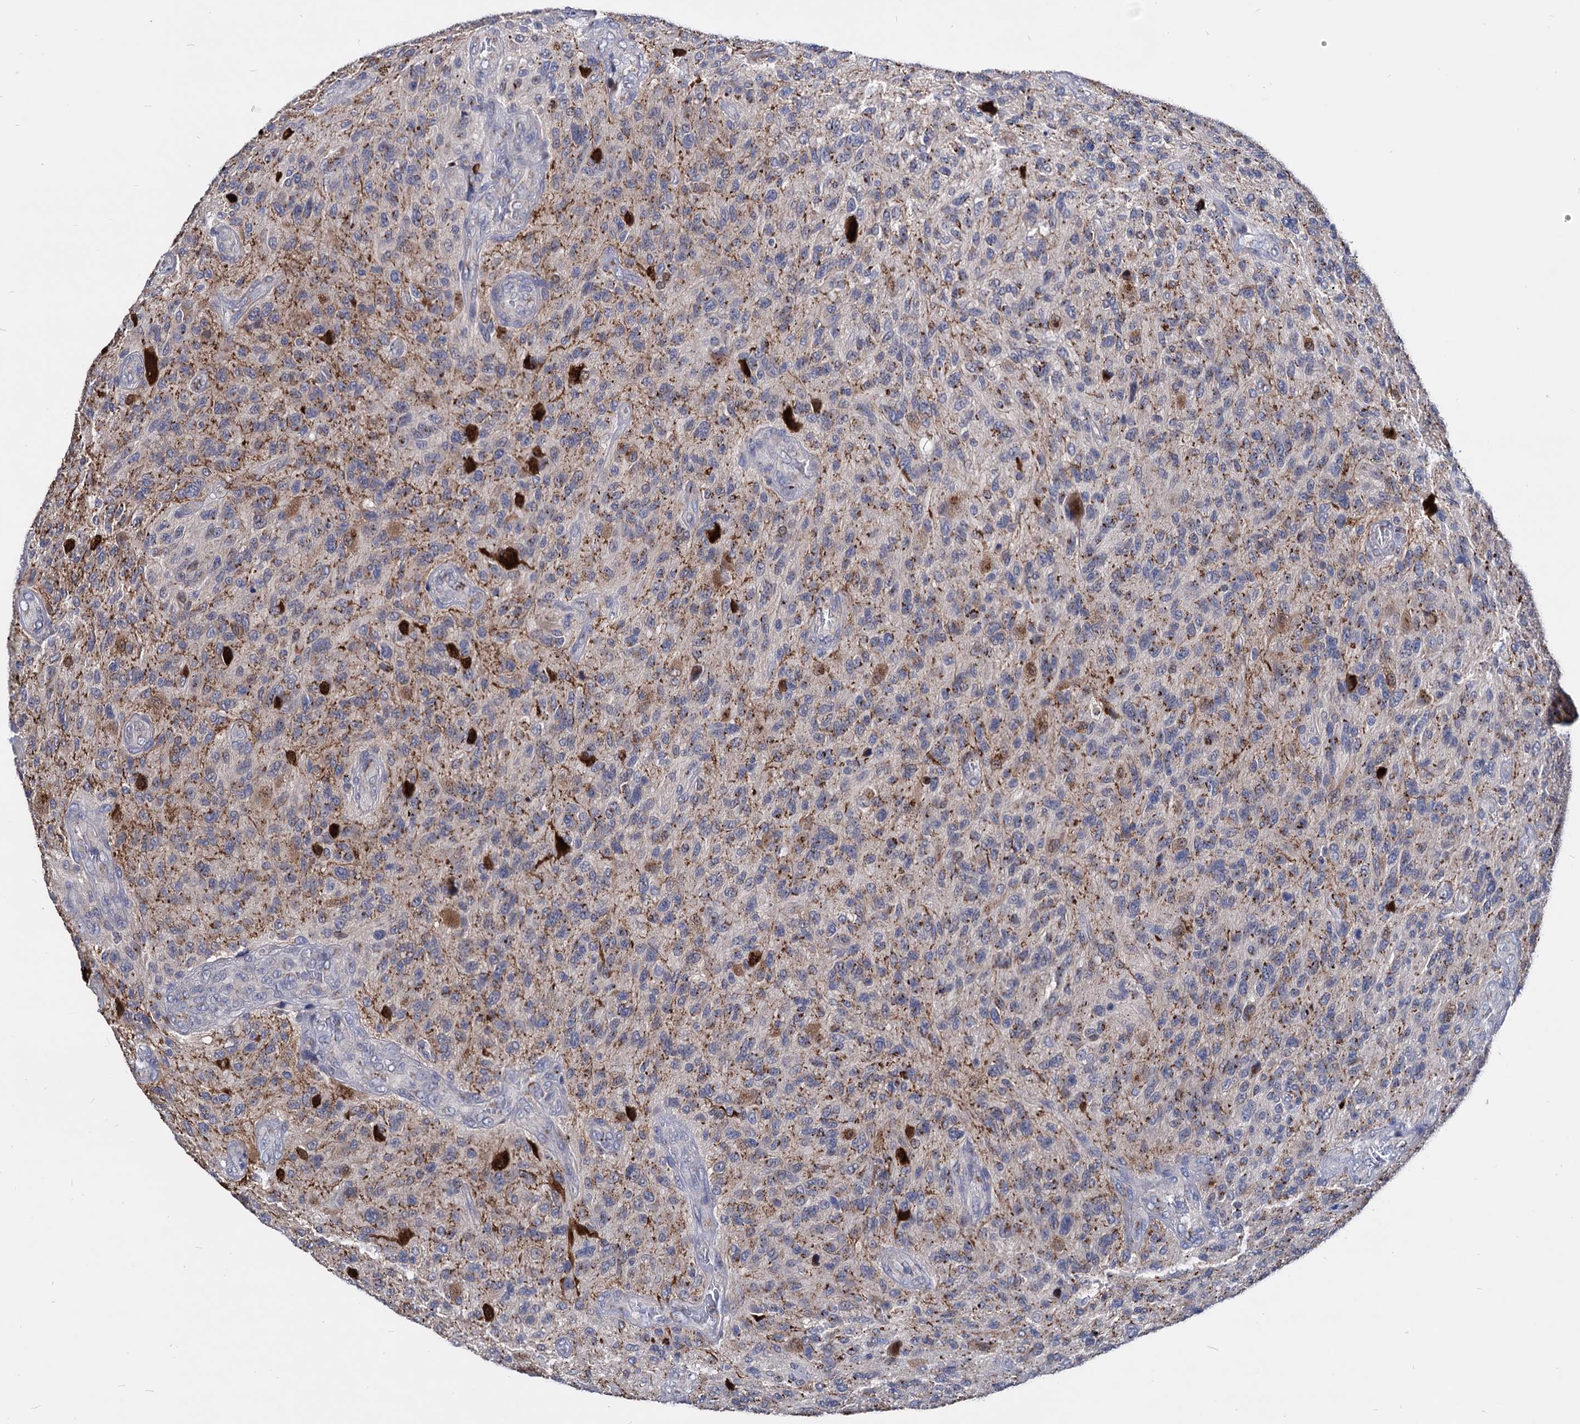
{"staining": {"intensity": "weak", "quantity": "<25%", "location": "cytoplasmic/membranous"}, "tissue": "glioma", "cell_type": "Tumor cells", "image_type": "cancer", "snomed": [{"axis": "morphology", "description": "Glioma, malignant, High grade"}, {"axis": "topography", "description": "Brain"}], "caption": "Immunohistochemical staining of glioma shows no significant expression in tumor cells.", "gene": "ESD", "patient": {"sex": "male", "age": 47}}